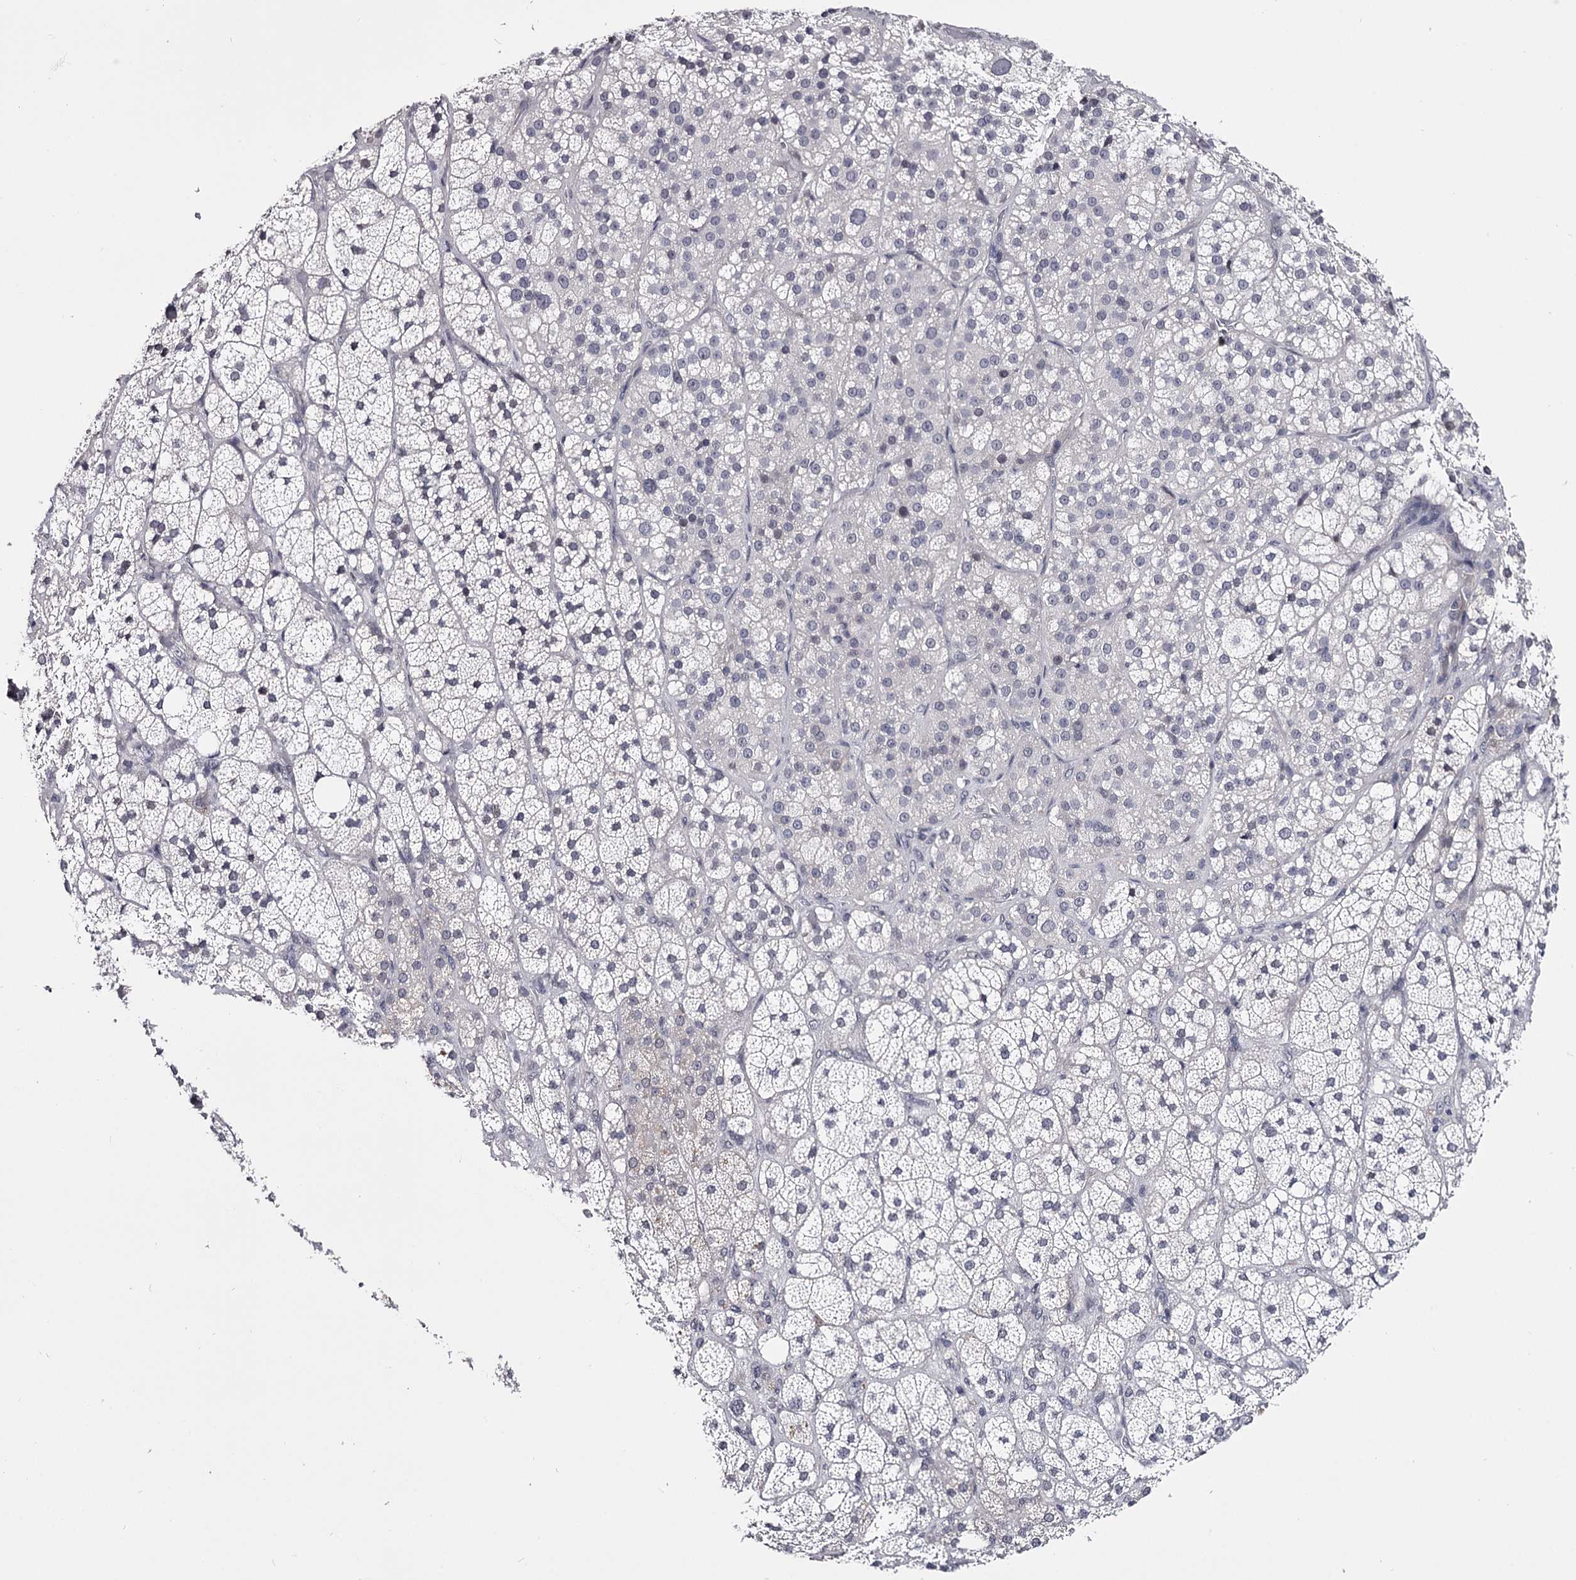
{"staining": {"intensity": "weak", "quantity": "<25%", "location": "nuclear"}, "tissue": "adrenal gland", "cell_type": "Glandular cells", "image_type": "normal", "snomed": [{"axis": "morphology", "description": "Normal tissue, NOS"}, {"axis": "topography", "description": "Adrenal gland"}], "caption": "This is a photomicrograph of immunohistochemistry staining of normal adrenal gland, which shows no positivity in glandular cells. Brightfield microscopy of immunohistochemistry stained with DAB (3,3'-diaminobenzidine) (brown) and hematoxylin (blue), captured at high magnification.", "gene": "OVOL2", "patient": {"sex": "male", "age": 61}}